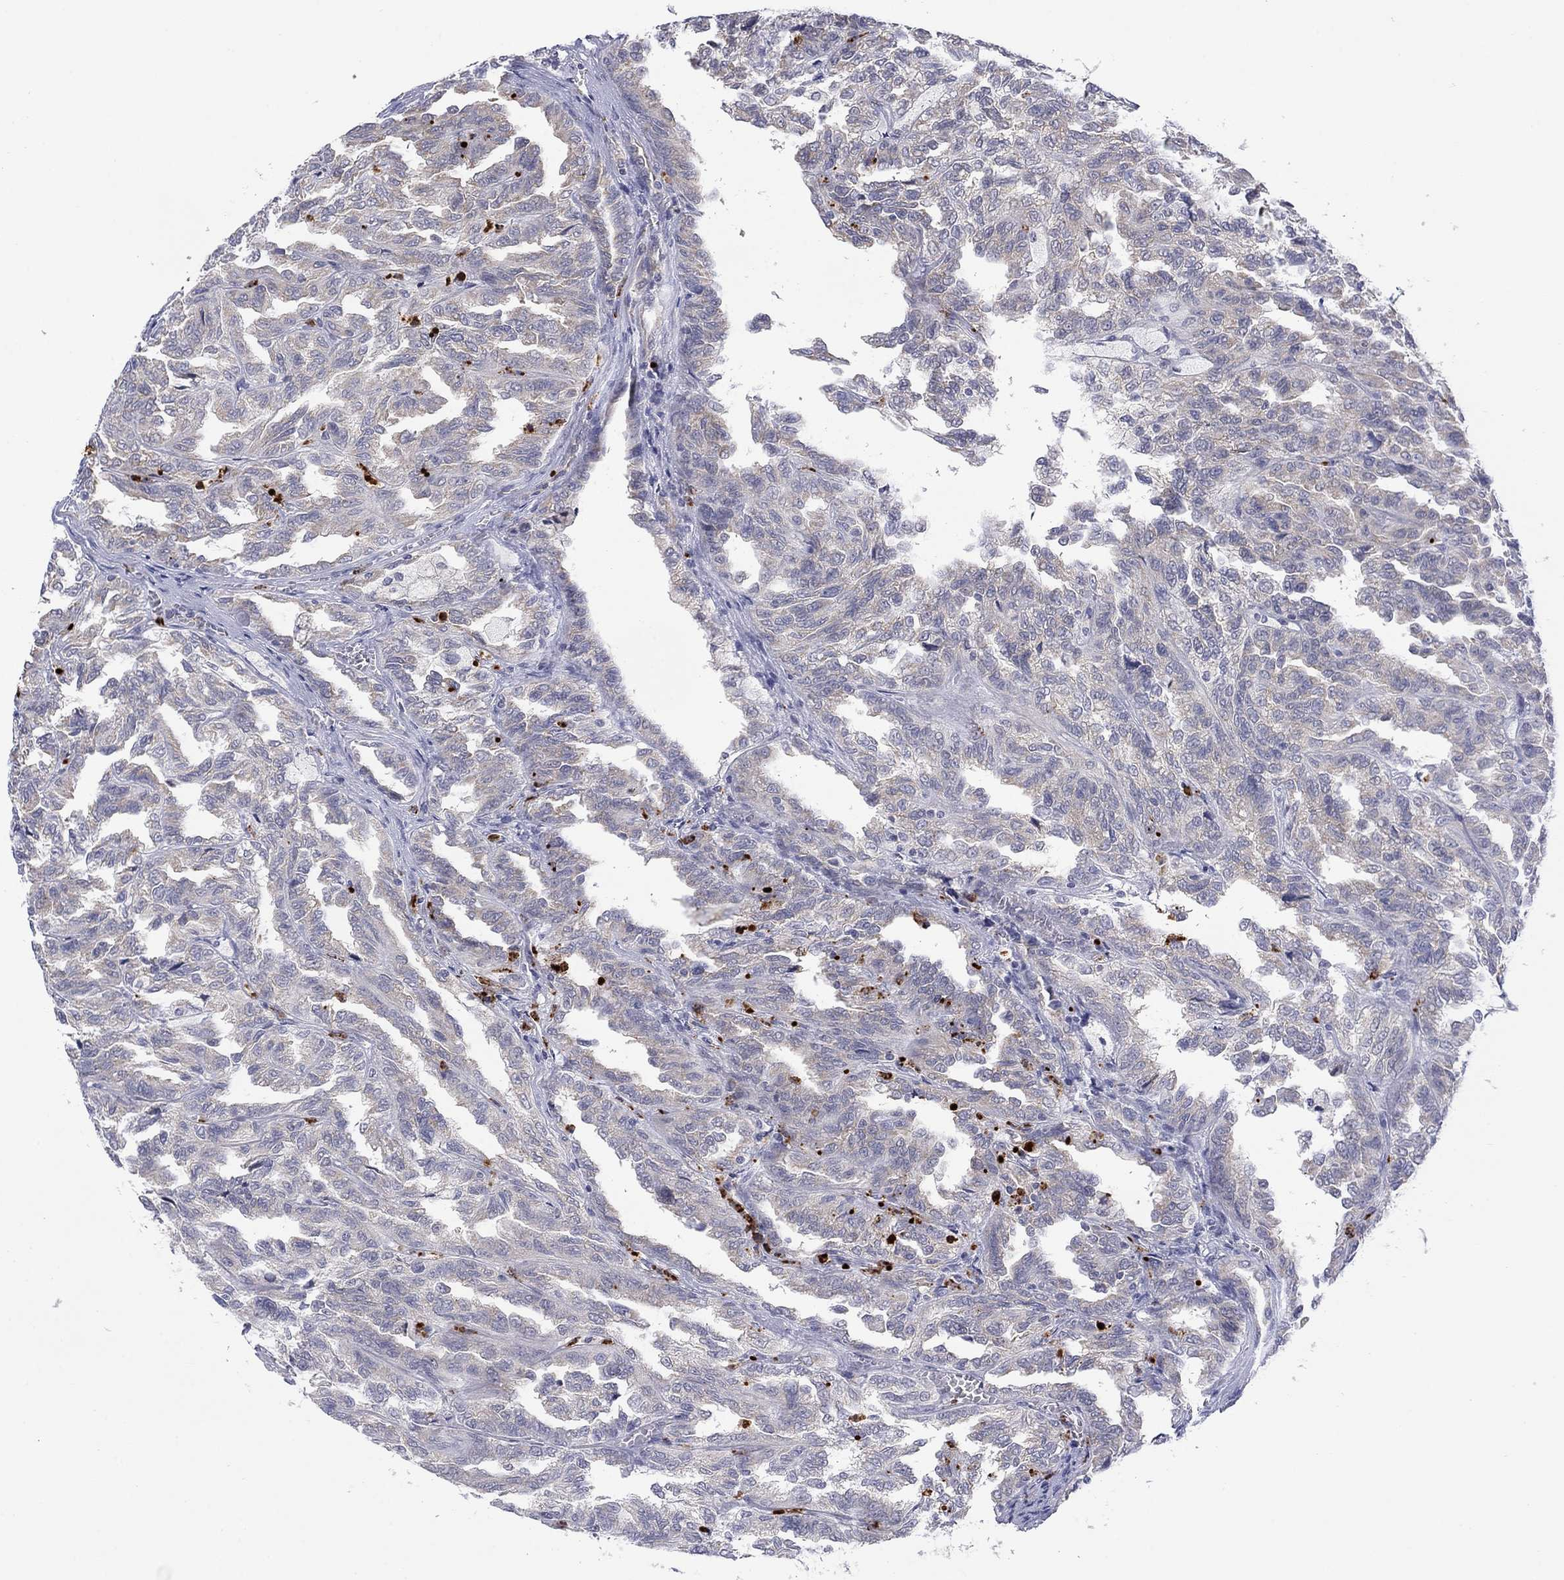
{"staining": {"intensity": "negative", "quantity": "none", "location": "none"}, "tissue": "renal cancer", "cell_type": "Tumor cells", "image_type": "cancer", "snomed": [{"axis": "morphology", "description": "Adenocarcinoma, NOS"}, {"axis": "topography", "description": "Kidney"}], "caption": "Image shows no protein staining in tumor cells of renal cancer tissue. Nuclei are stained in blue.", "gene": "MTRFR", "patient": {"sex": "male", "age": 79}}